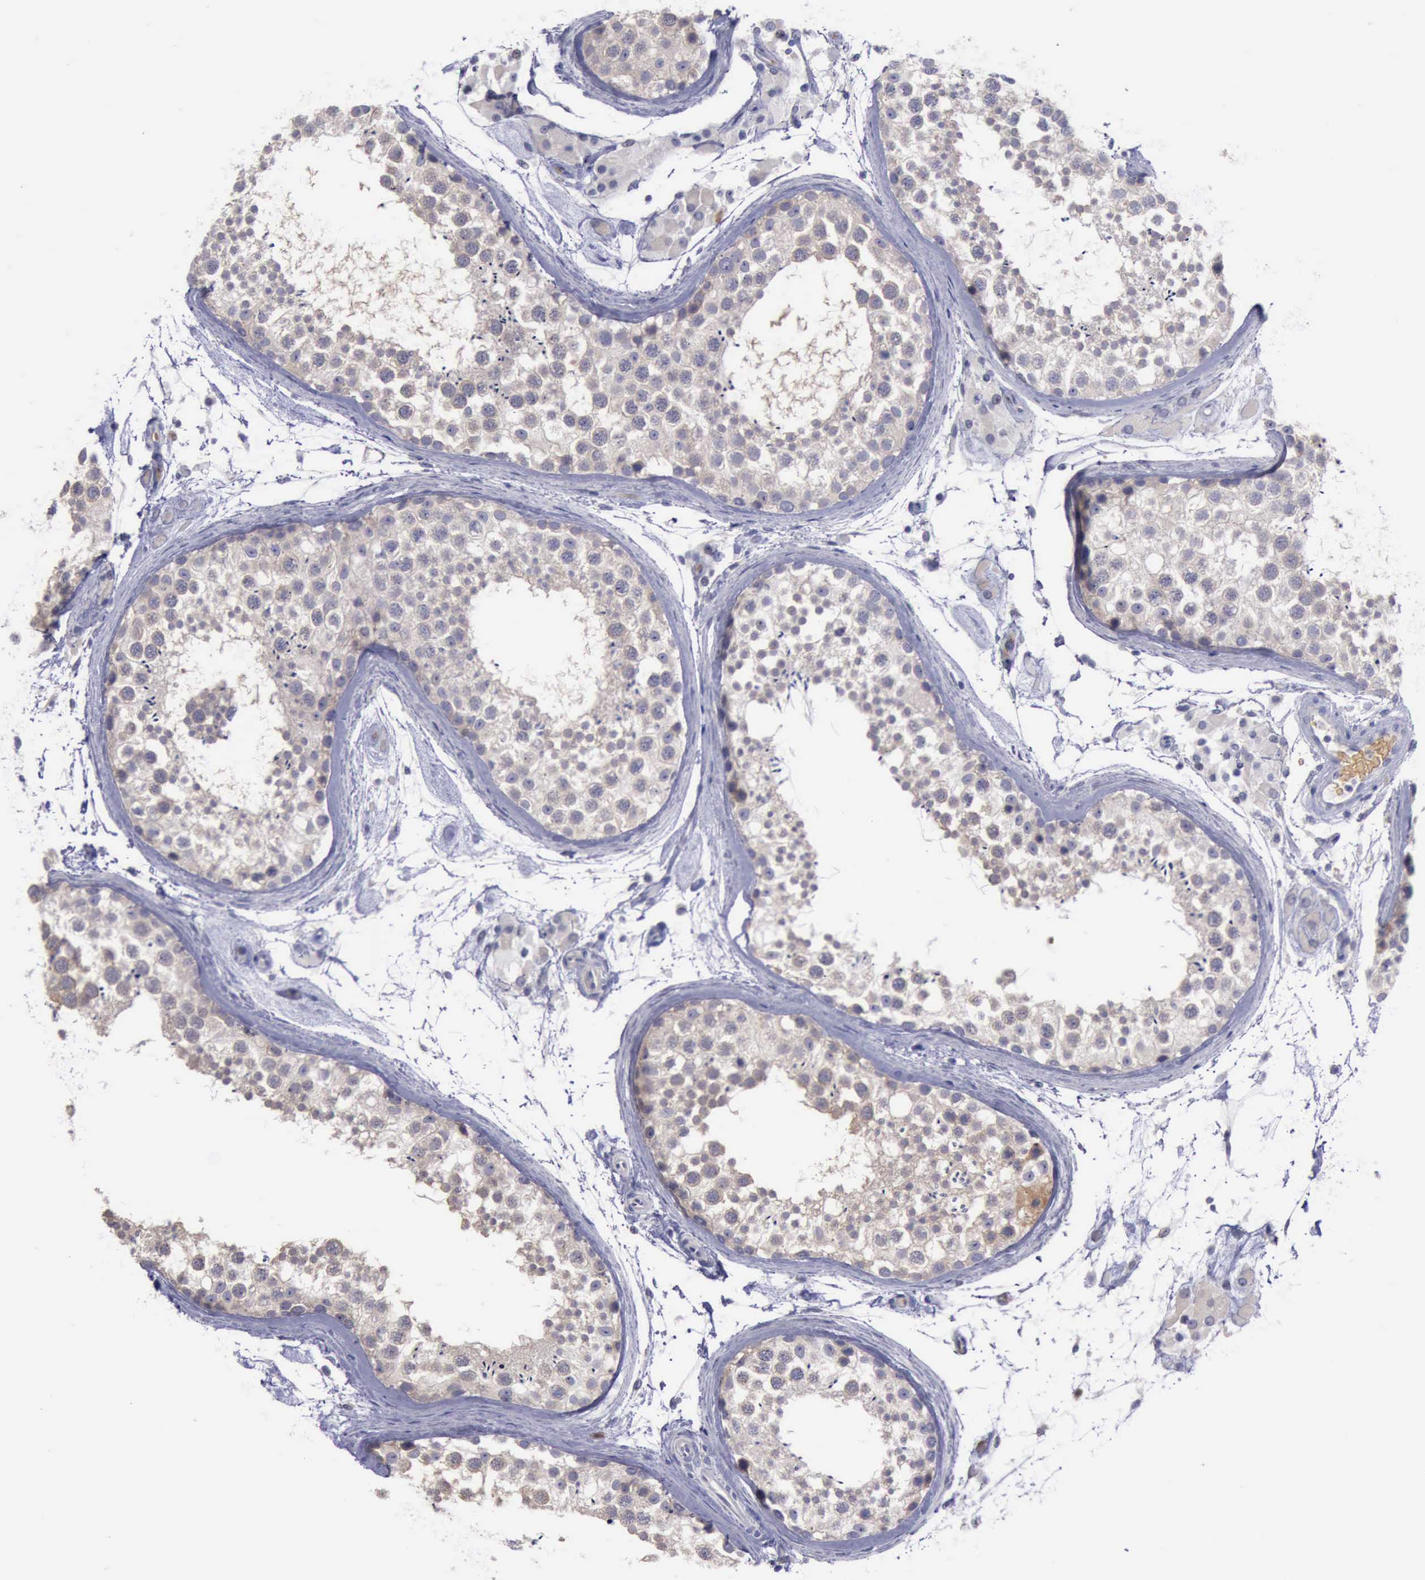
{"staining": {"intensity": "weak", "quantity": ">75%", "location": "cytoplasmic/membranous"}, "tissue": "testis", "cell_type": "Cells in seminiferous ducts", "image_type": "normal", "snomed": [{"axis": "morphology", "description": "Normal tissue, NOS"}, {"axis": "topography", "description": "Testis"}], "caption": "Testis stained with a brown dye demonstrates weak cytoplasmic/membranous positive expression in about >75% of cells in seminiferous ducts.", "gene": "CEP128", "patient": {"sex": "male", "age": 46}}